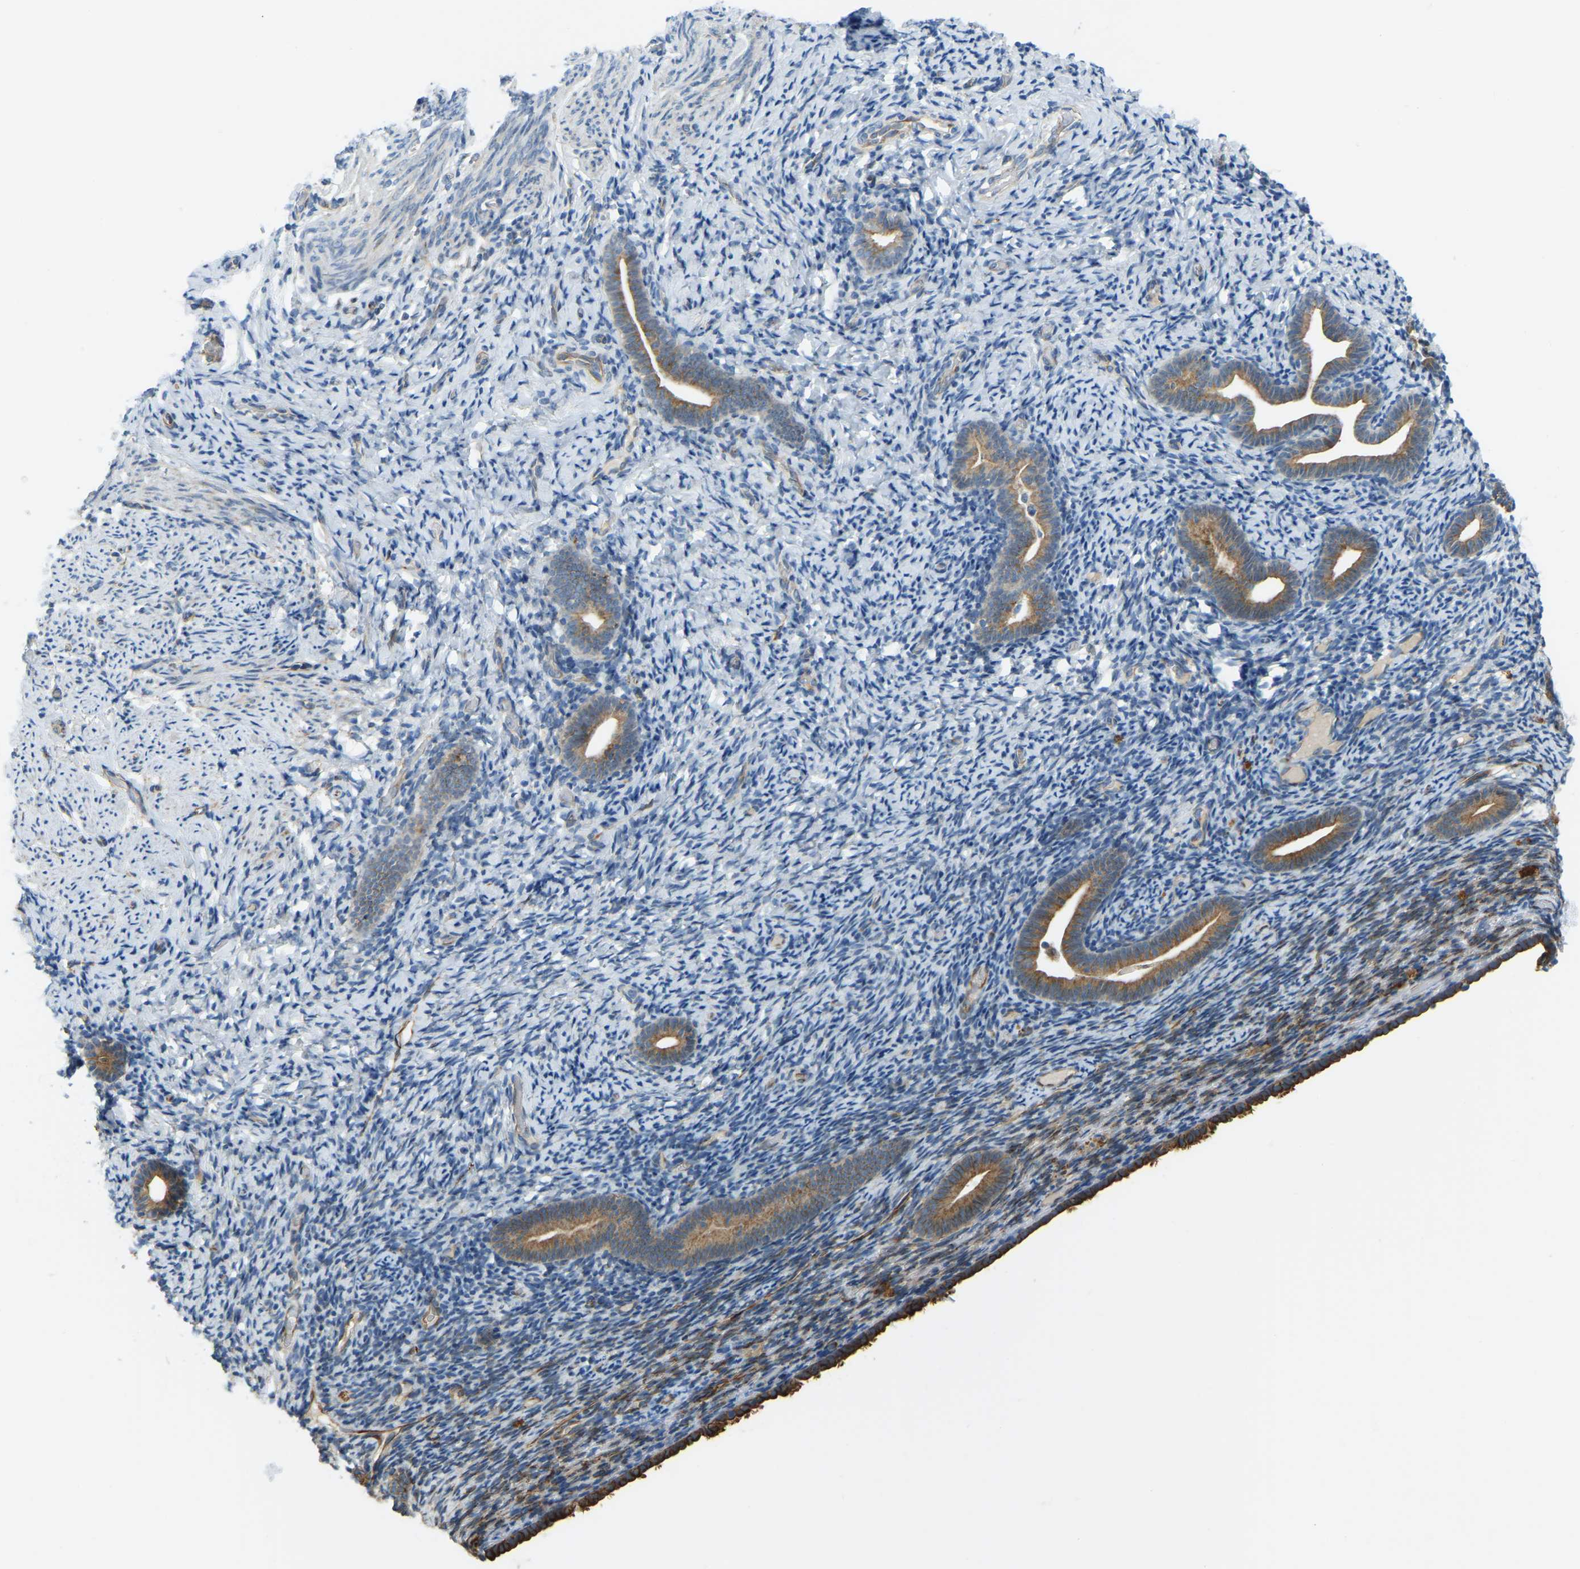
{"staining": {"intensity": "negative", "quantity": "none", "location": "none"}, "tissue": "endometrium", "cell_type": "Cells in endometrial stroma", "image_type": "normal", "snomed": [{"axis": "morphology", "description": "Normal tissue, NOS"}, {"axis": "topography", "description": "Endometrium"}], "caption": "Immunohistochemistry histopathology image of benign endometrium: human endometrium stained with DAB exhibits no significant protein positivity in cells in endometrial stroma.", "gene": "NME8", "patient": {"sex": "female", "age": 51}}